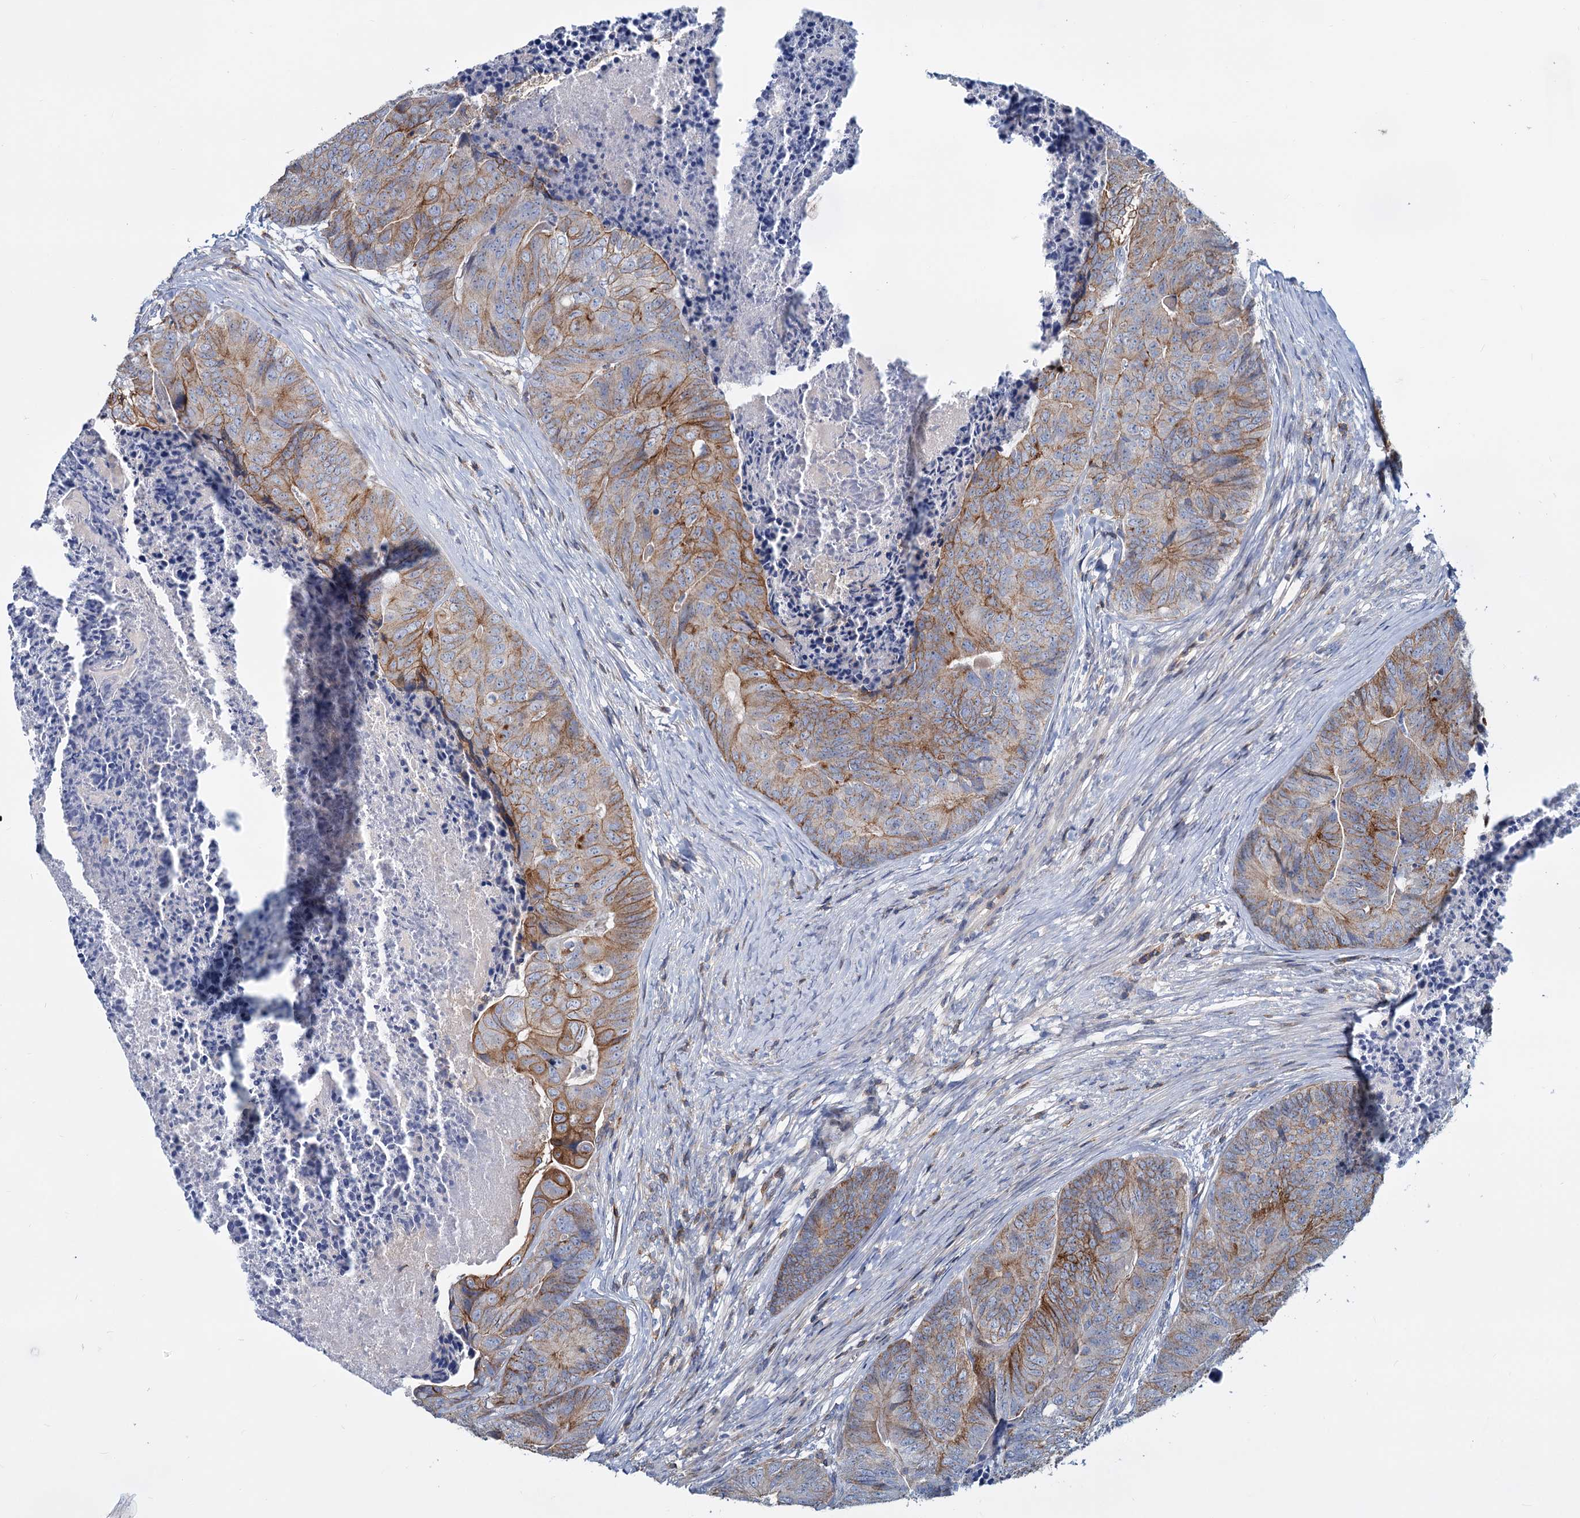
{"staining": {"intensity": "moderate", "quantity": ">75%", "location": "cytoplasmic/membranous"}, "tissue": "colorectal cancer", "cell_type": "Tumor cells", "image_type": "cancer", "snomed": [{"axis": "morphology", "description": "Adenocarcinoma, NOS"}, {"axis": "topography", "description": "Colon"}], "caption": "Colorectal cancer stained with IHC displays moderate cytoplasmic/membranous expression in about >75% of tumor cells.", "gene": "LRCH4", "patient": {"sex": "female", "age": 67}}